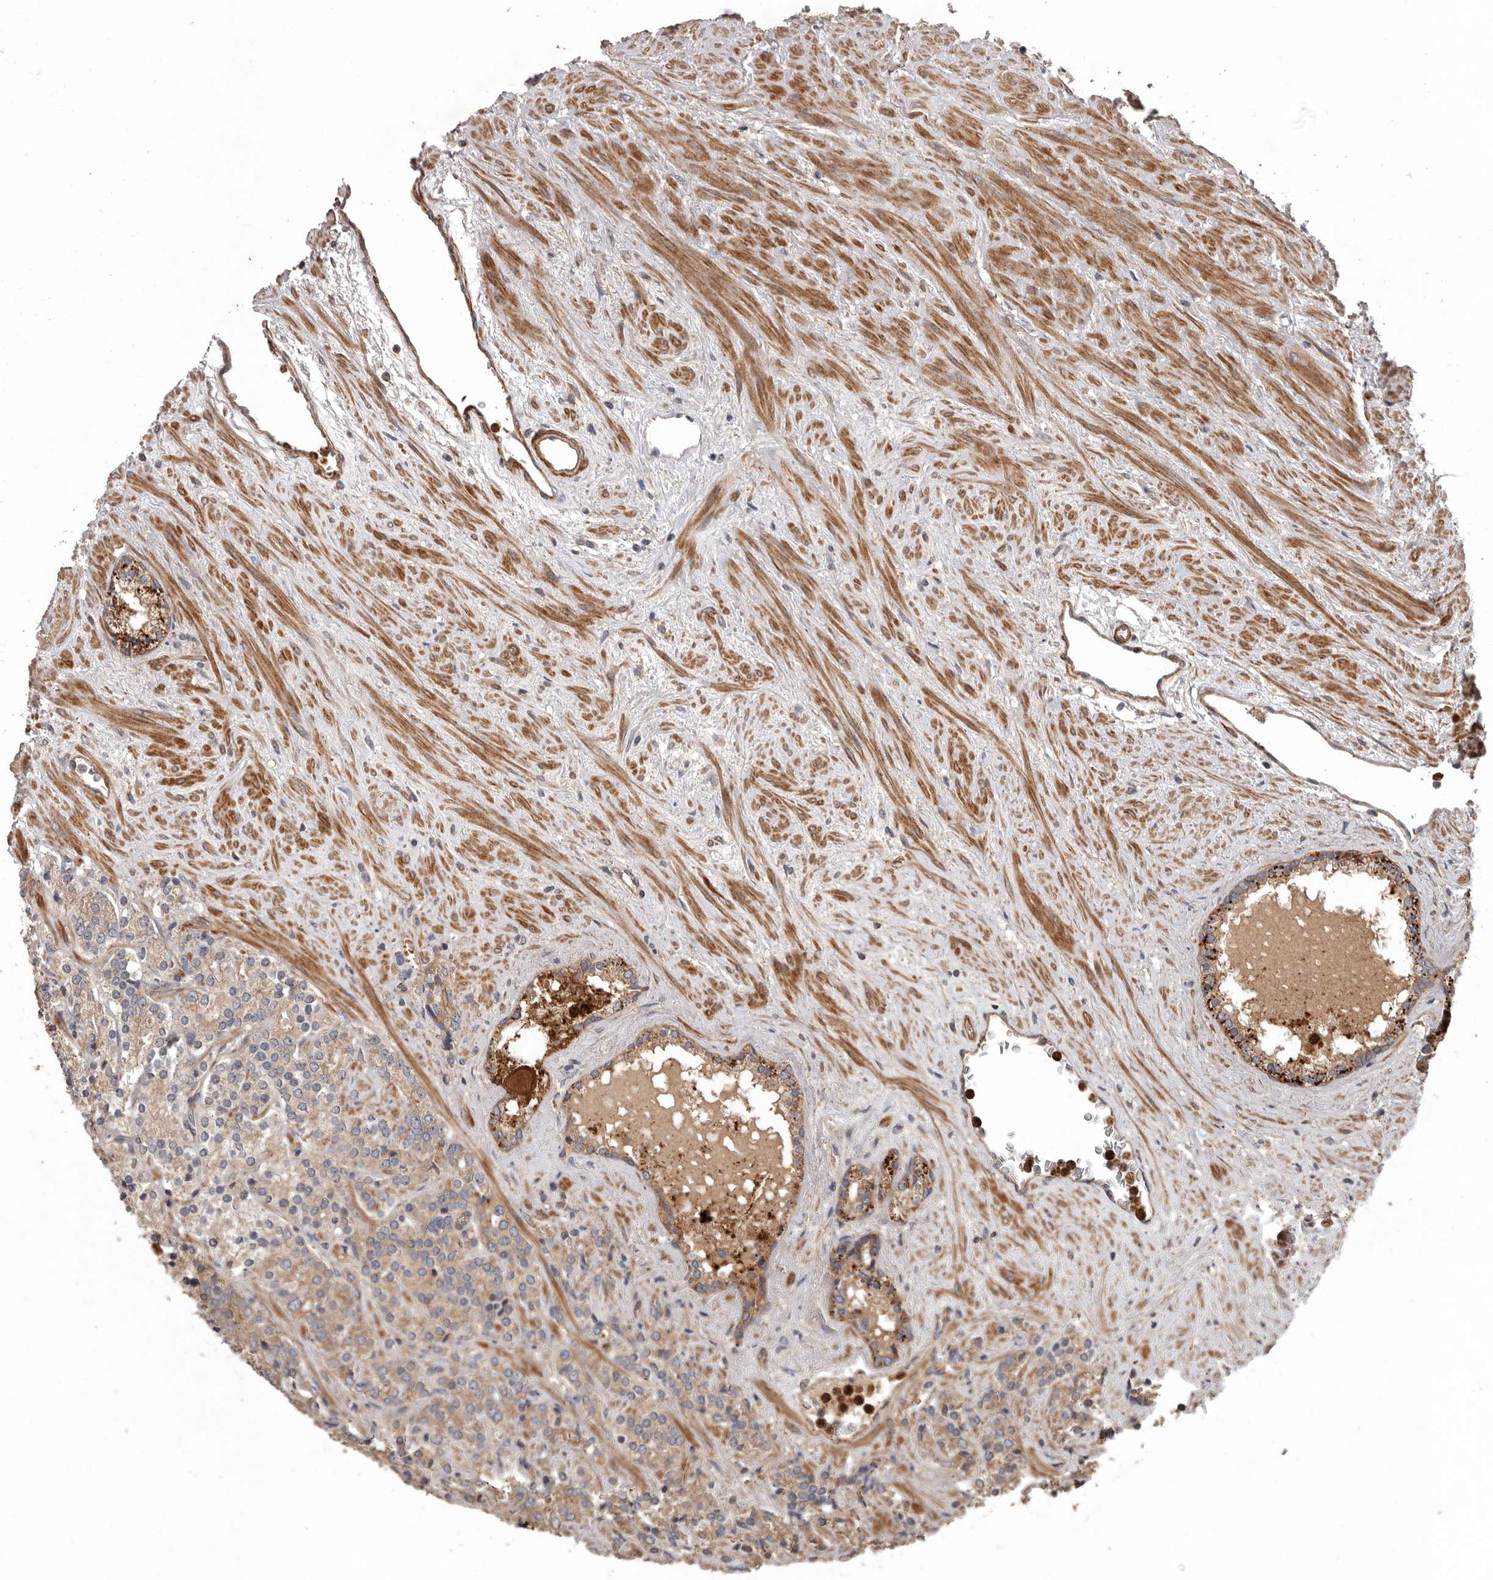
{"staining": {"intensity": "weak", "quantity": ">75%", "location": "cytoplasmic/membranous"}, "tissue": "prostate cancer", "cell_type": "Tumor cells", "image_type": "cancer", "snomed": [{"axis": "morphology", "description": "Adenocarcinoma, High grade"}, {"axis": "topography", "description": "Prostate"}], "caption": "Human prostate cancer (adenocarcinoma (high-grade)) stained with a protein marker exhibits weak staining in tumor cells.", "gene": "ARHGEF5", "patient": {"sex": "male", "age": 71}}